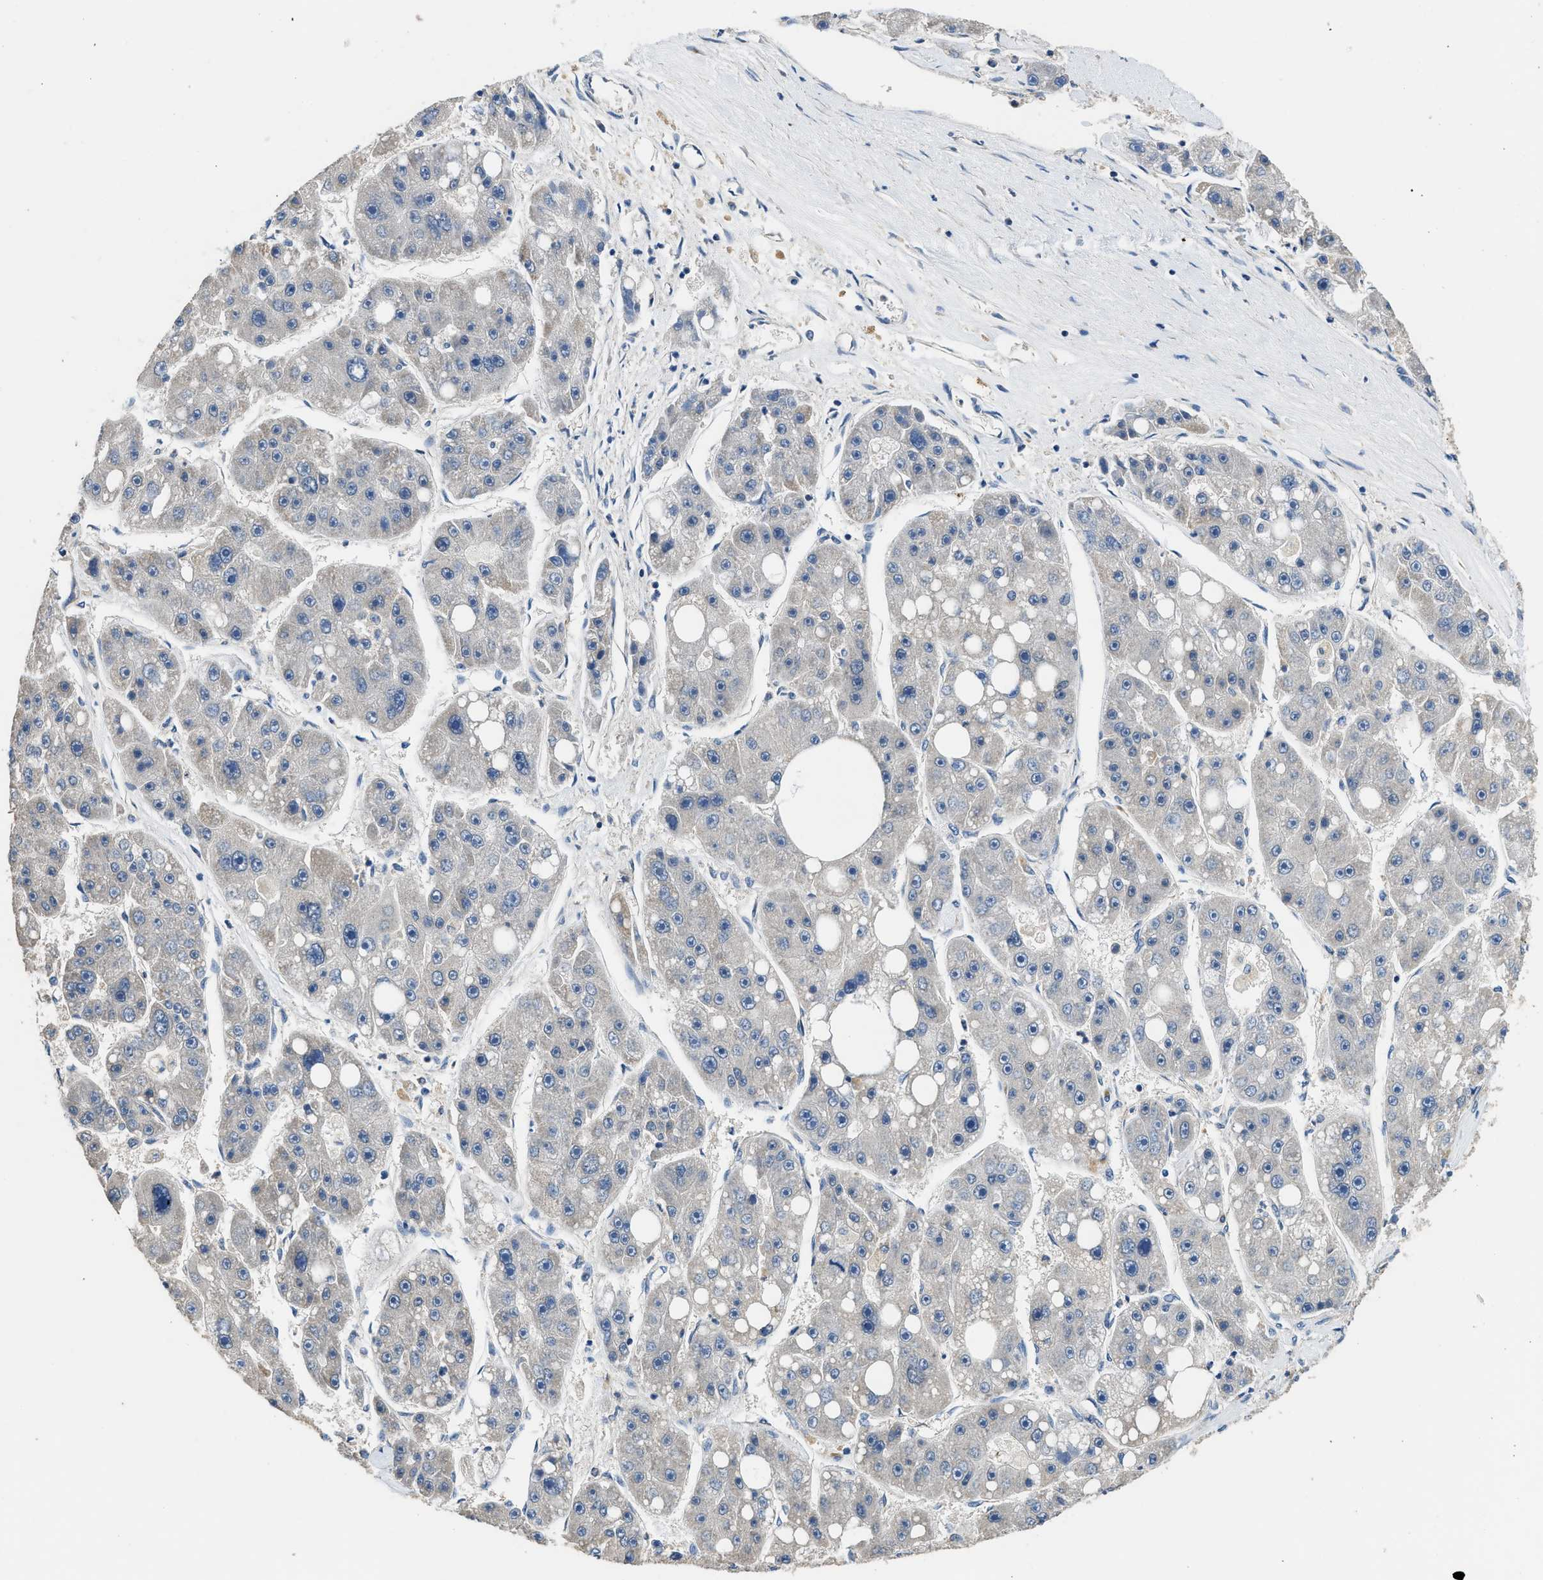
{"staining": {"intensity": "negative", "quantity": "none", "location": "none"}, "tissue": "liver cancer", "cell_type": "Tumor cells", "image_type": "cancer", "snomed": [{"axis": "morphology", "description": "Carcinoma, Hepatocellular, NOS"}, {"axis": "topography", "description": "Liver"}], "caption": "This is an immunohistochemistry (IHC) micrograph of human liver cancer. There is no positivity in tumor cells.", "gene": "SSH2", "patient": {"sex": "female", "age": 61}}